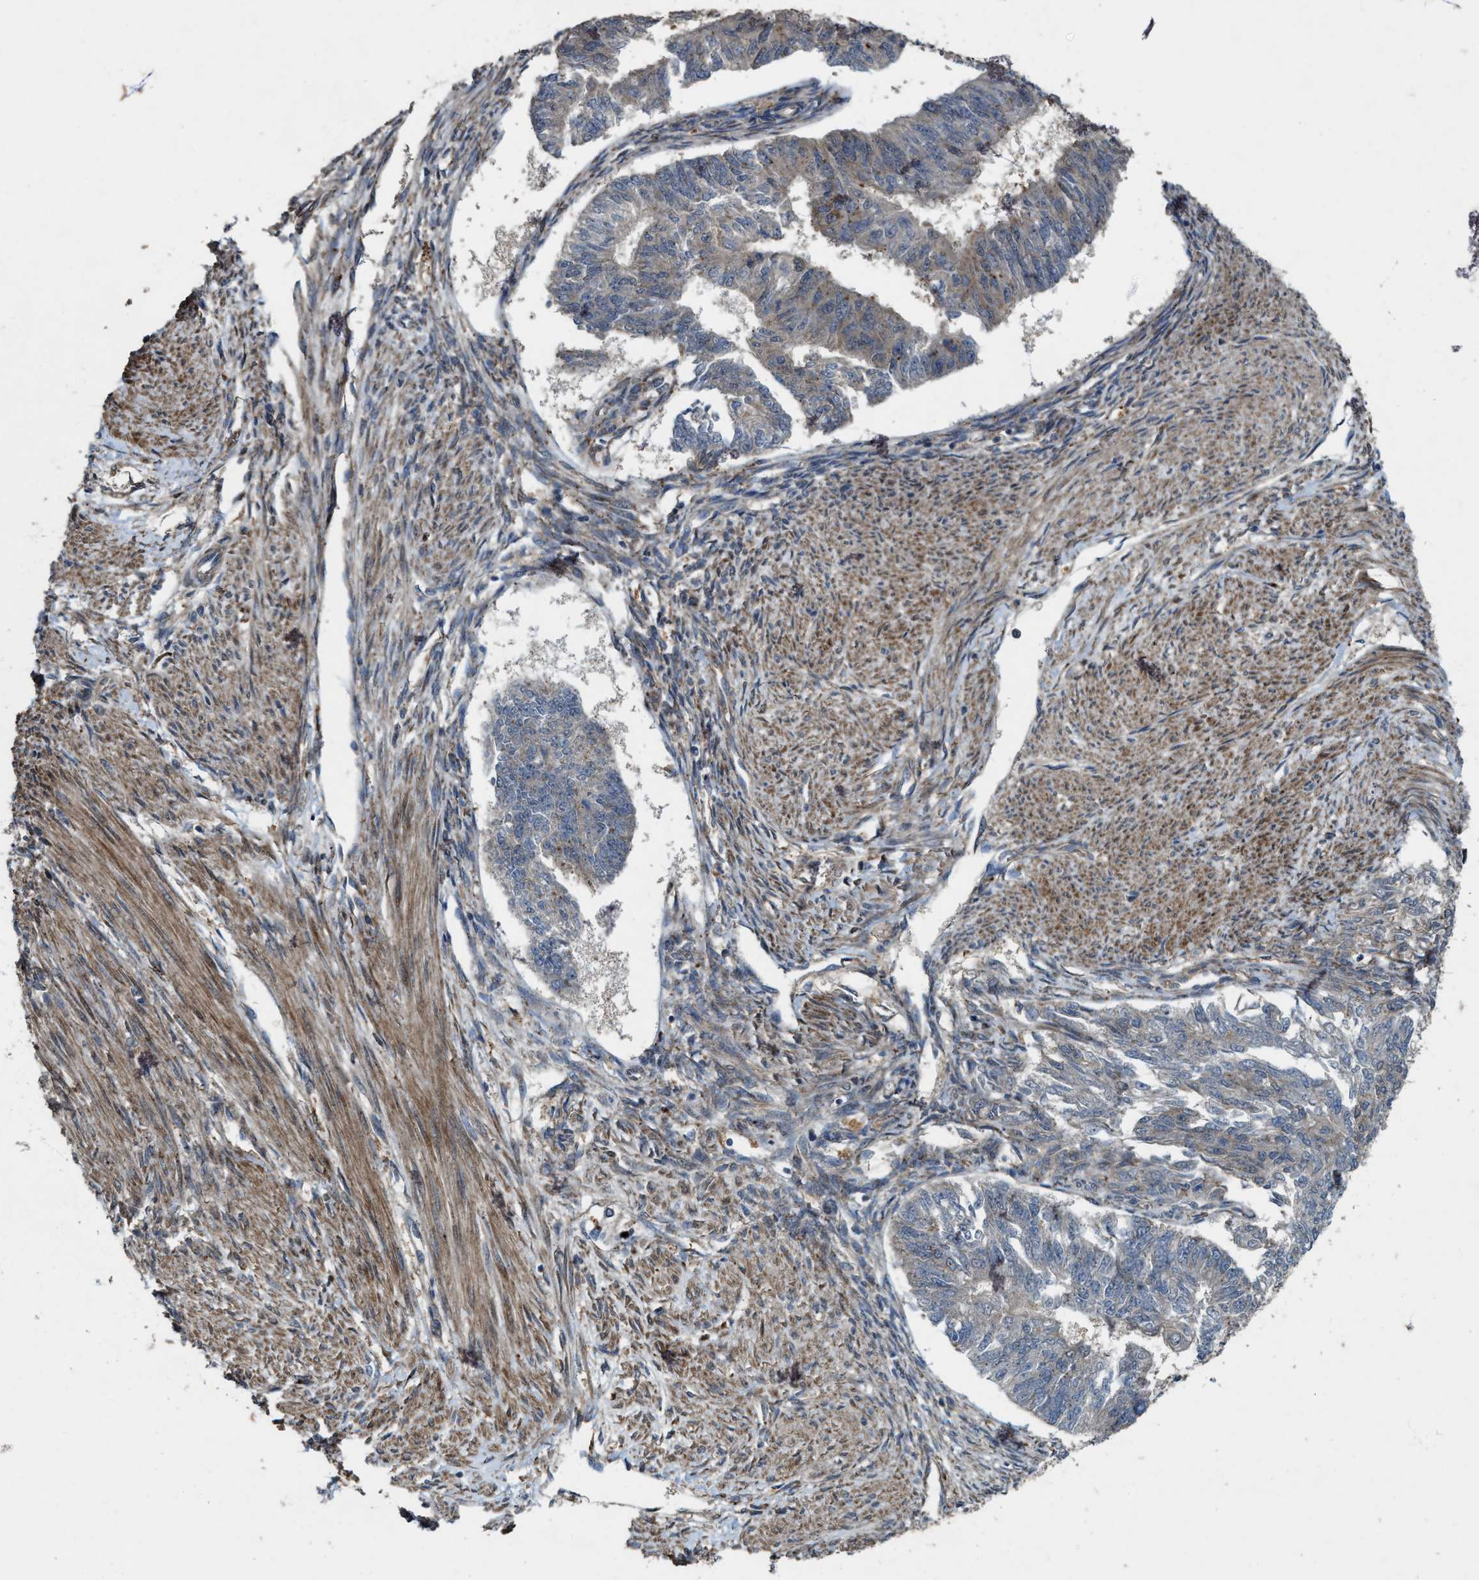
{"staining": {"intensity": "weak", "quantity": "<25%", "location": "cytoplasmic/membranous"}, "tissue": "endometrial cancer", "cell_type": "Tumor cells", "image_type": "cancer", "snomed": [{"axis": "morphology", "description": "Adenocarcinoma, NOS"}, {"axis": "topography", "description": "Endometrium"}], "caption": "Endometrial cancer was stained to show a protein in brown. There is no significant expression in tumor cells.", "gene": "LRRC72", "patient": {"sex": "female", "age": 32}}